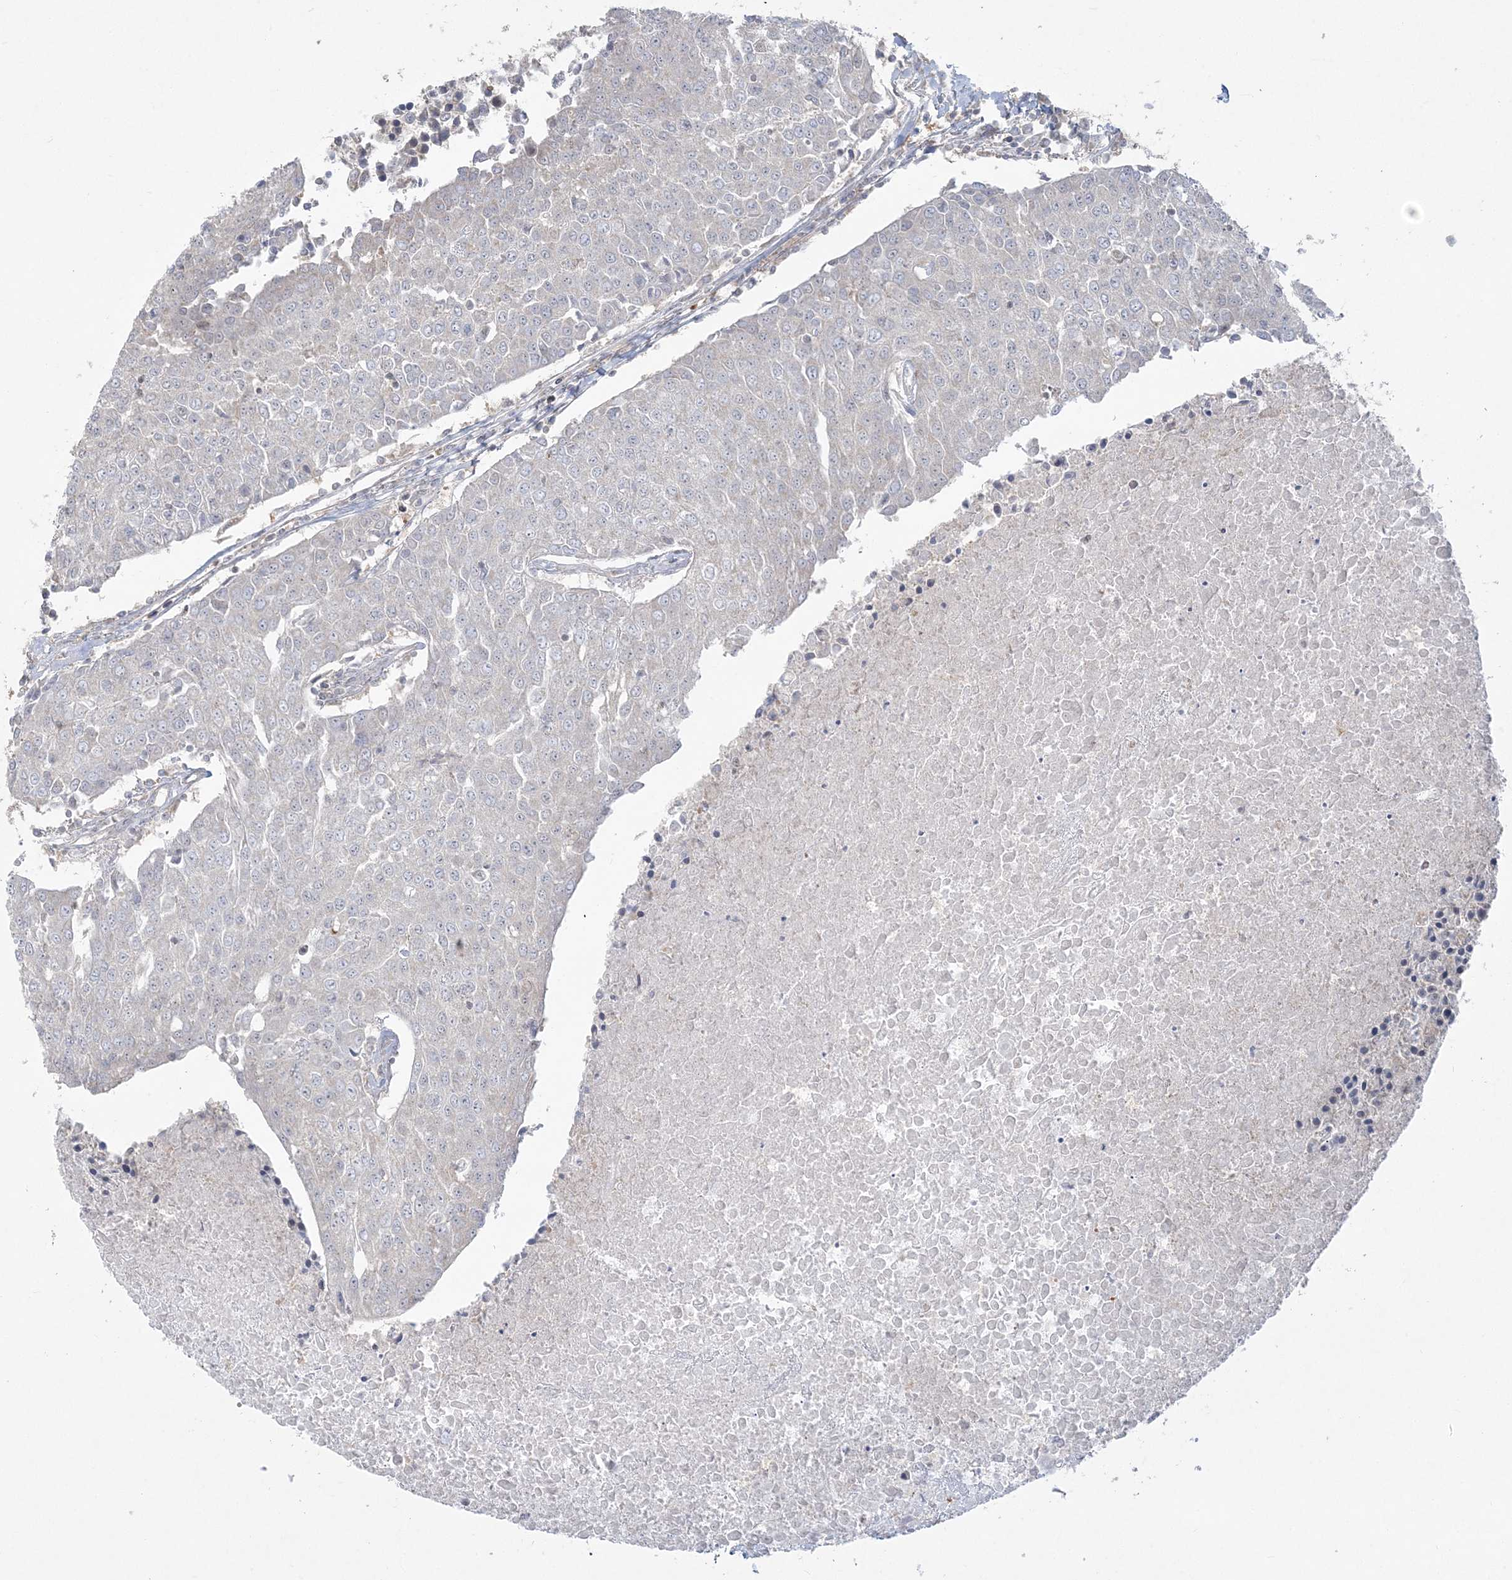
{"staining": {"intensity": "negative", "quantity": "none", "location": "none"}, "tissue": "urothelial cancer", "cell_type": "Tumor cells", "image_type": "cancer", "snomed": [{"axis": "morphology", "description": "Urothelial carcinoma, High grade"}, {"axis": "topography", "description": "Urinary bladder"}], "caption": "Immunohistochemical staining of high-grade urothelial carcinoma demonstrates no significant expression in tumor cells.", "gene": "ZC3H6", "patient": {"sex": "female", "age": 85}}